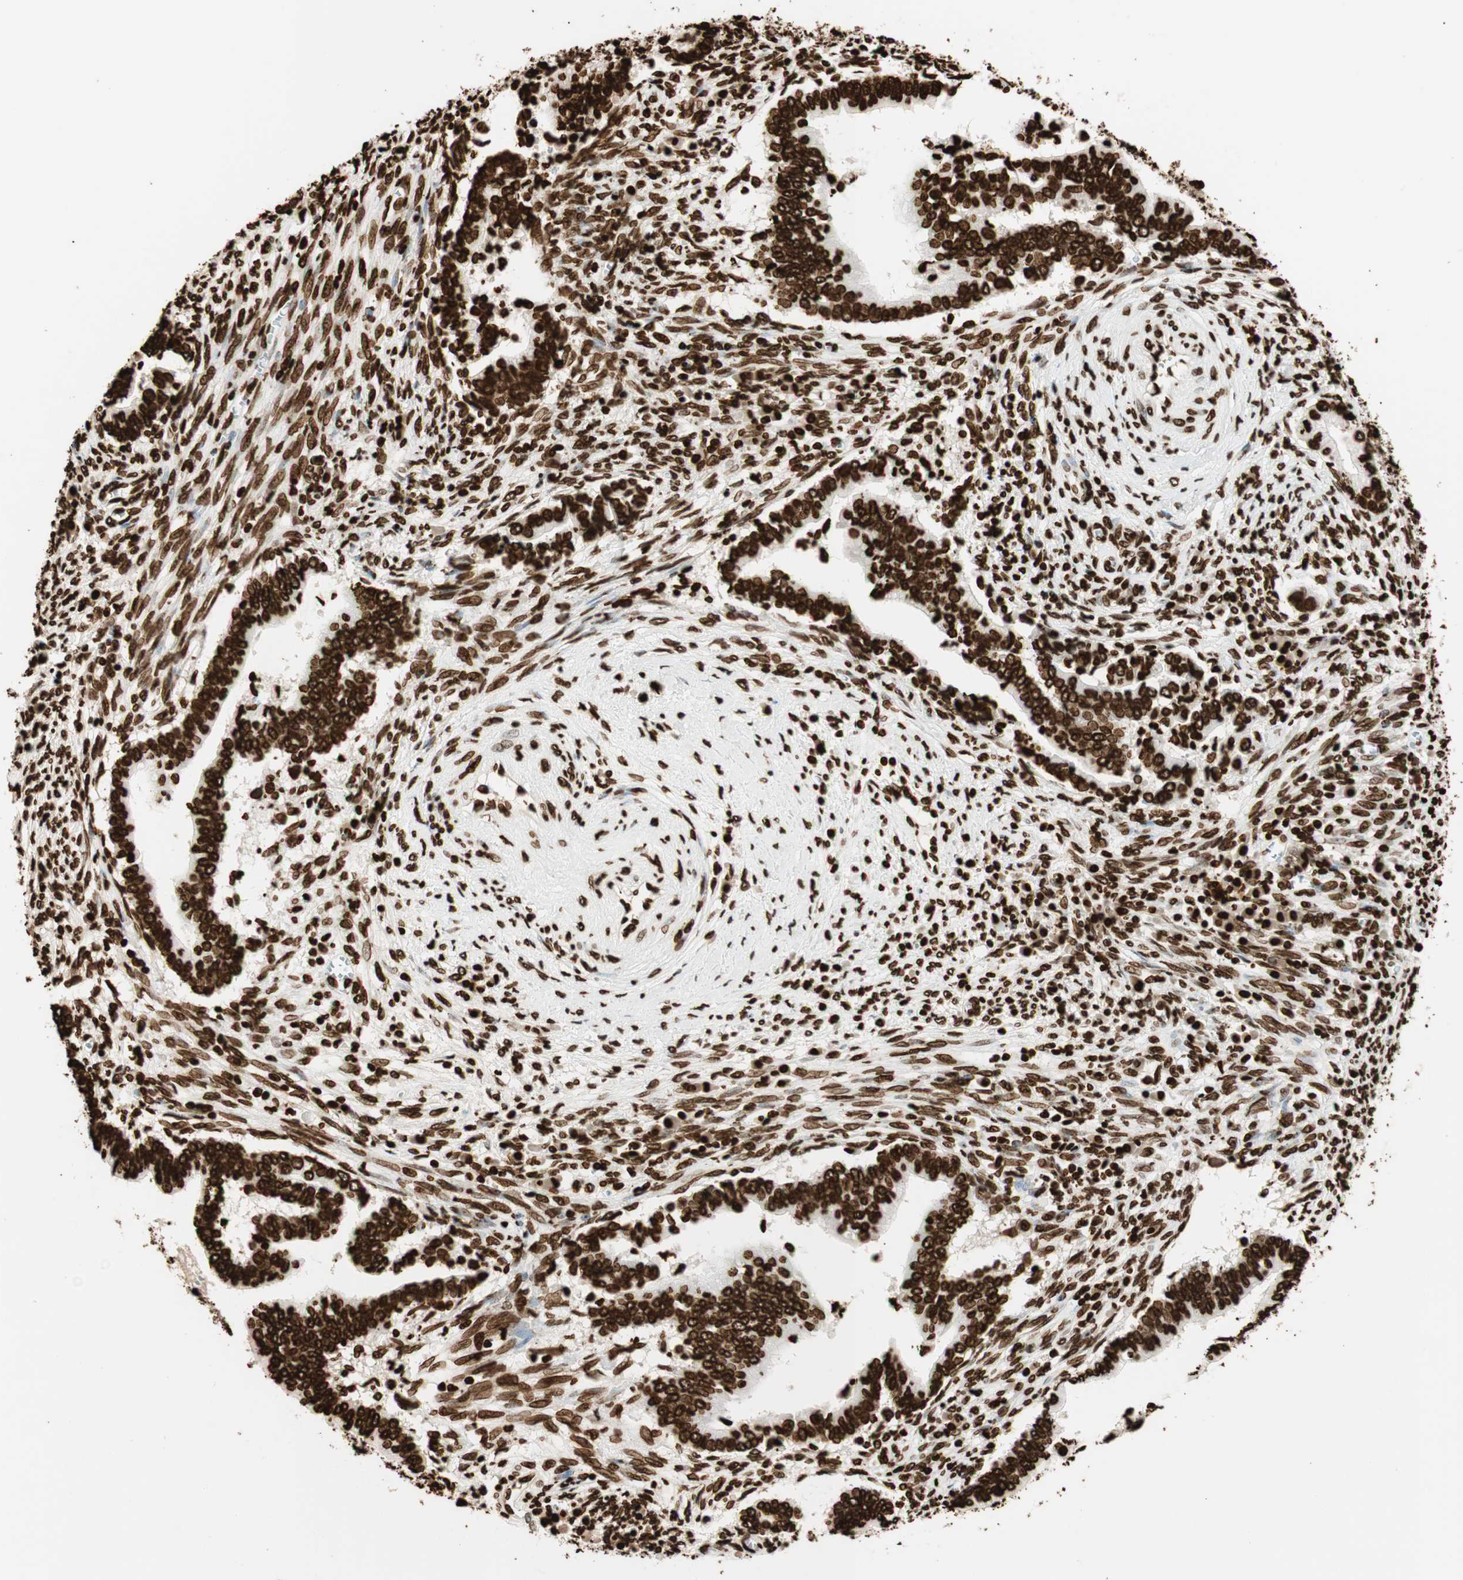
{"staining": {"intensity": "strong", "quantity": ">75%", "location": "nuclear"}, "tissue": "cervical cancer", "cell_type": "Tumor cells", "image_type": "cancer", "snomed": [{"axis": "morphology", "description": "Adenocarcinoma, NOS"}, {"axis": "topography", "description": "Cervix"}], "caption": "Immunohistochemical staining of adenocarcinoma (cervical) reveals high levels of strong nuclear protein staining in about >75% of tumor cells.", "gene": "GLI2", "patient": {"sex": "female", "age": 44}}